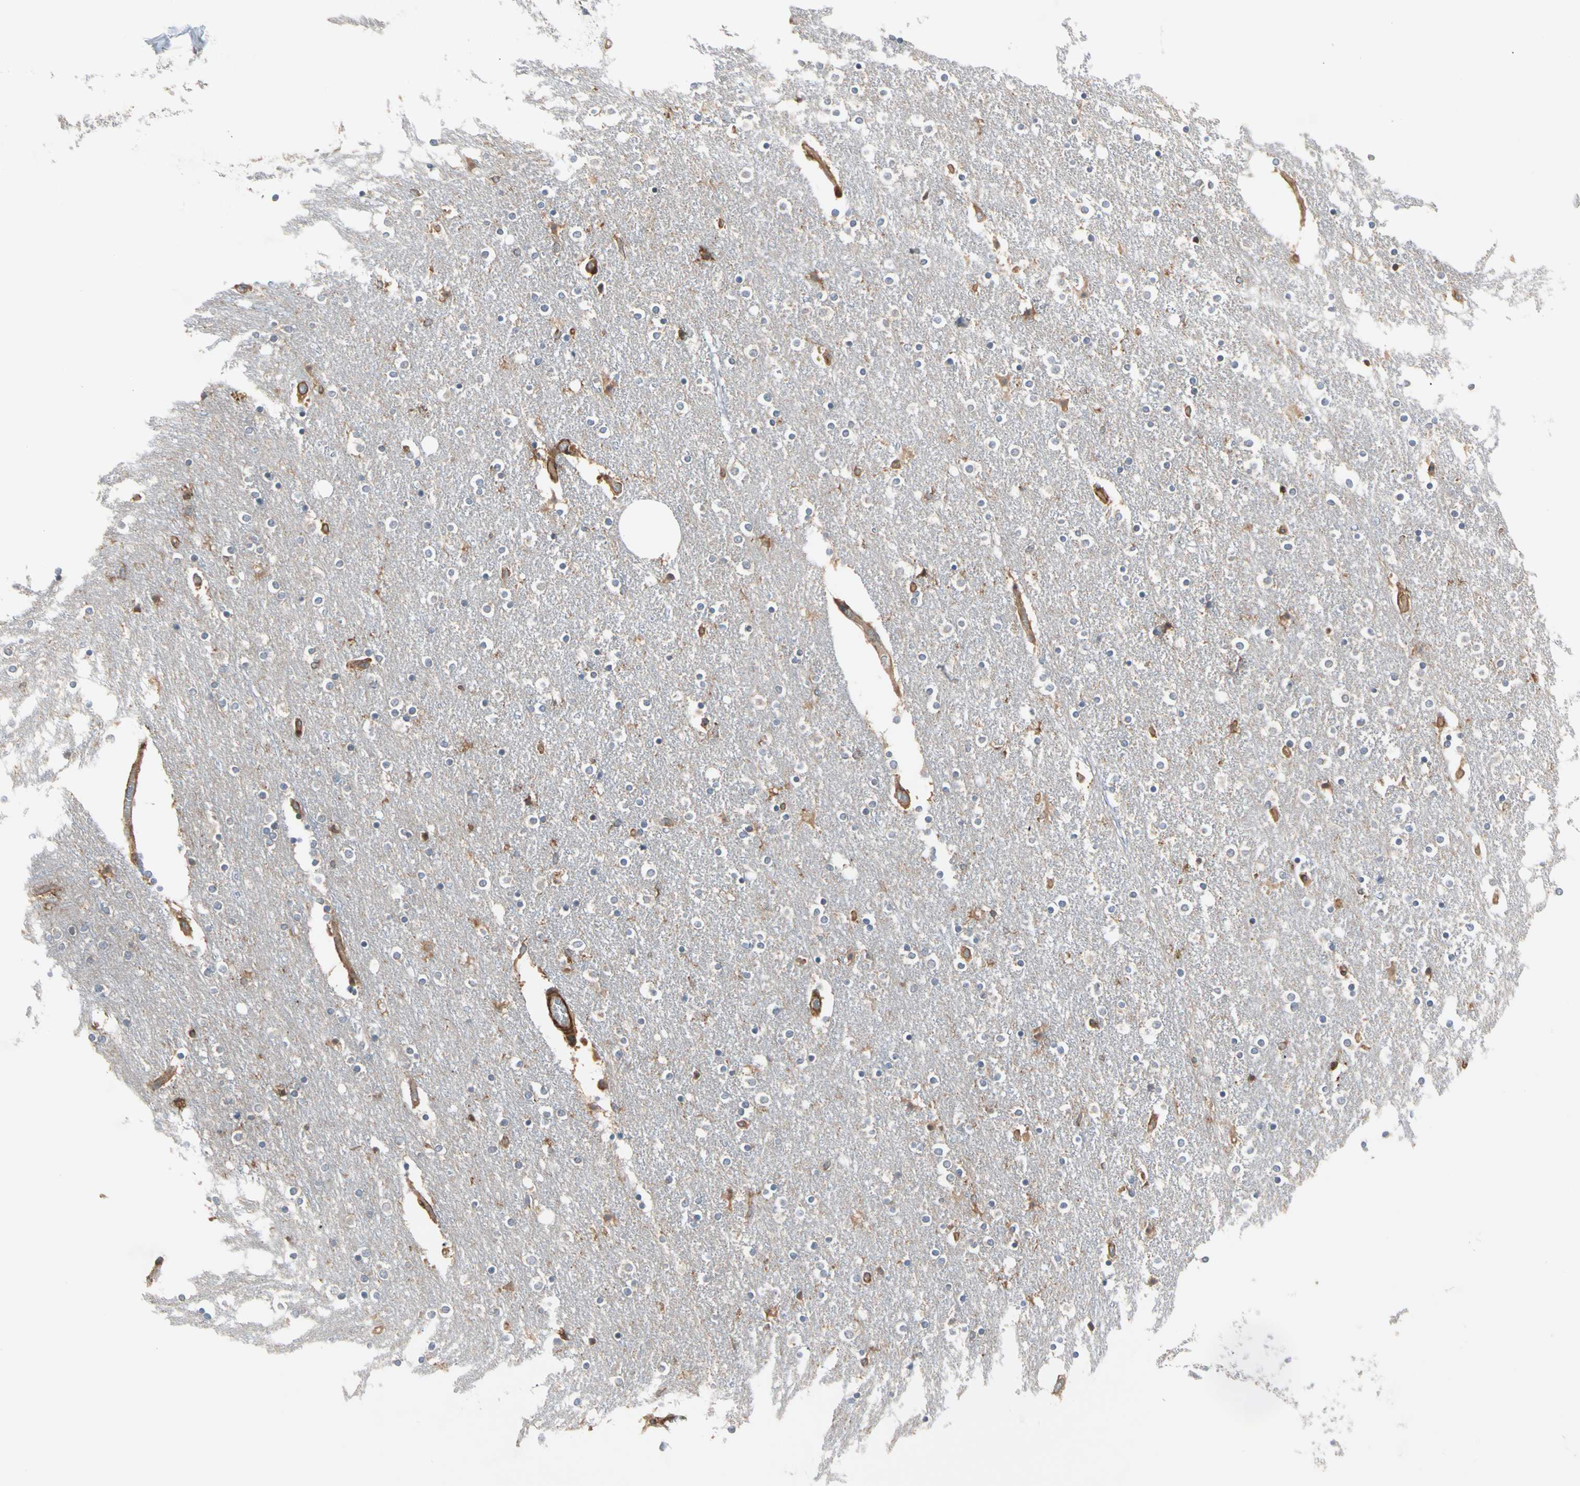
{"staining": {"intensity": "weak", "quantity": "<25%", "location": "cytoplasmic/membranous"}, "tissue": "caudate", "cell_type": "Glial cells", "image_type": "normal", "snomed": [{"axis": "morphology", "description": "Normal tissue, NOS"}, {"axis": "topography", "description": "Lateral ventricle wall"}], "caption": "Immunohistochemical staining of benign human caudate shows no significant staining in glial cells. (DAB (3,3'-diaminobenzidine) IHC with hematoxylin counter stain).", "gene": "ROCK1", "patient": {"sex": "female", "age": 54}}